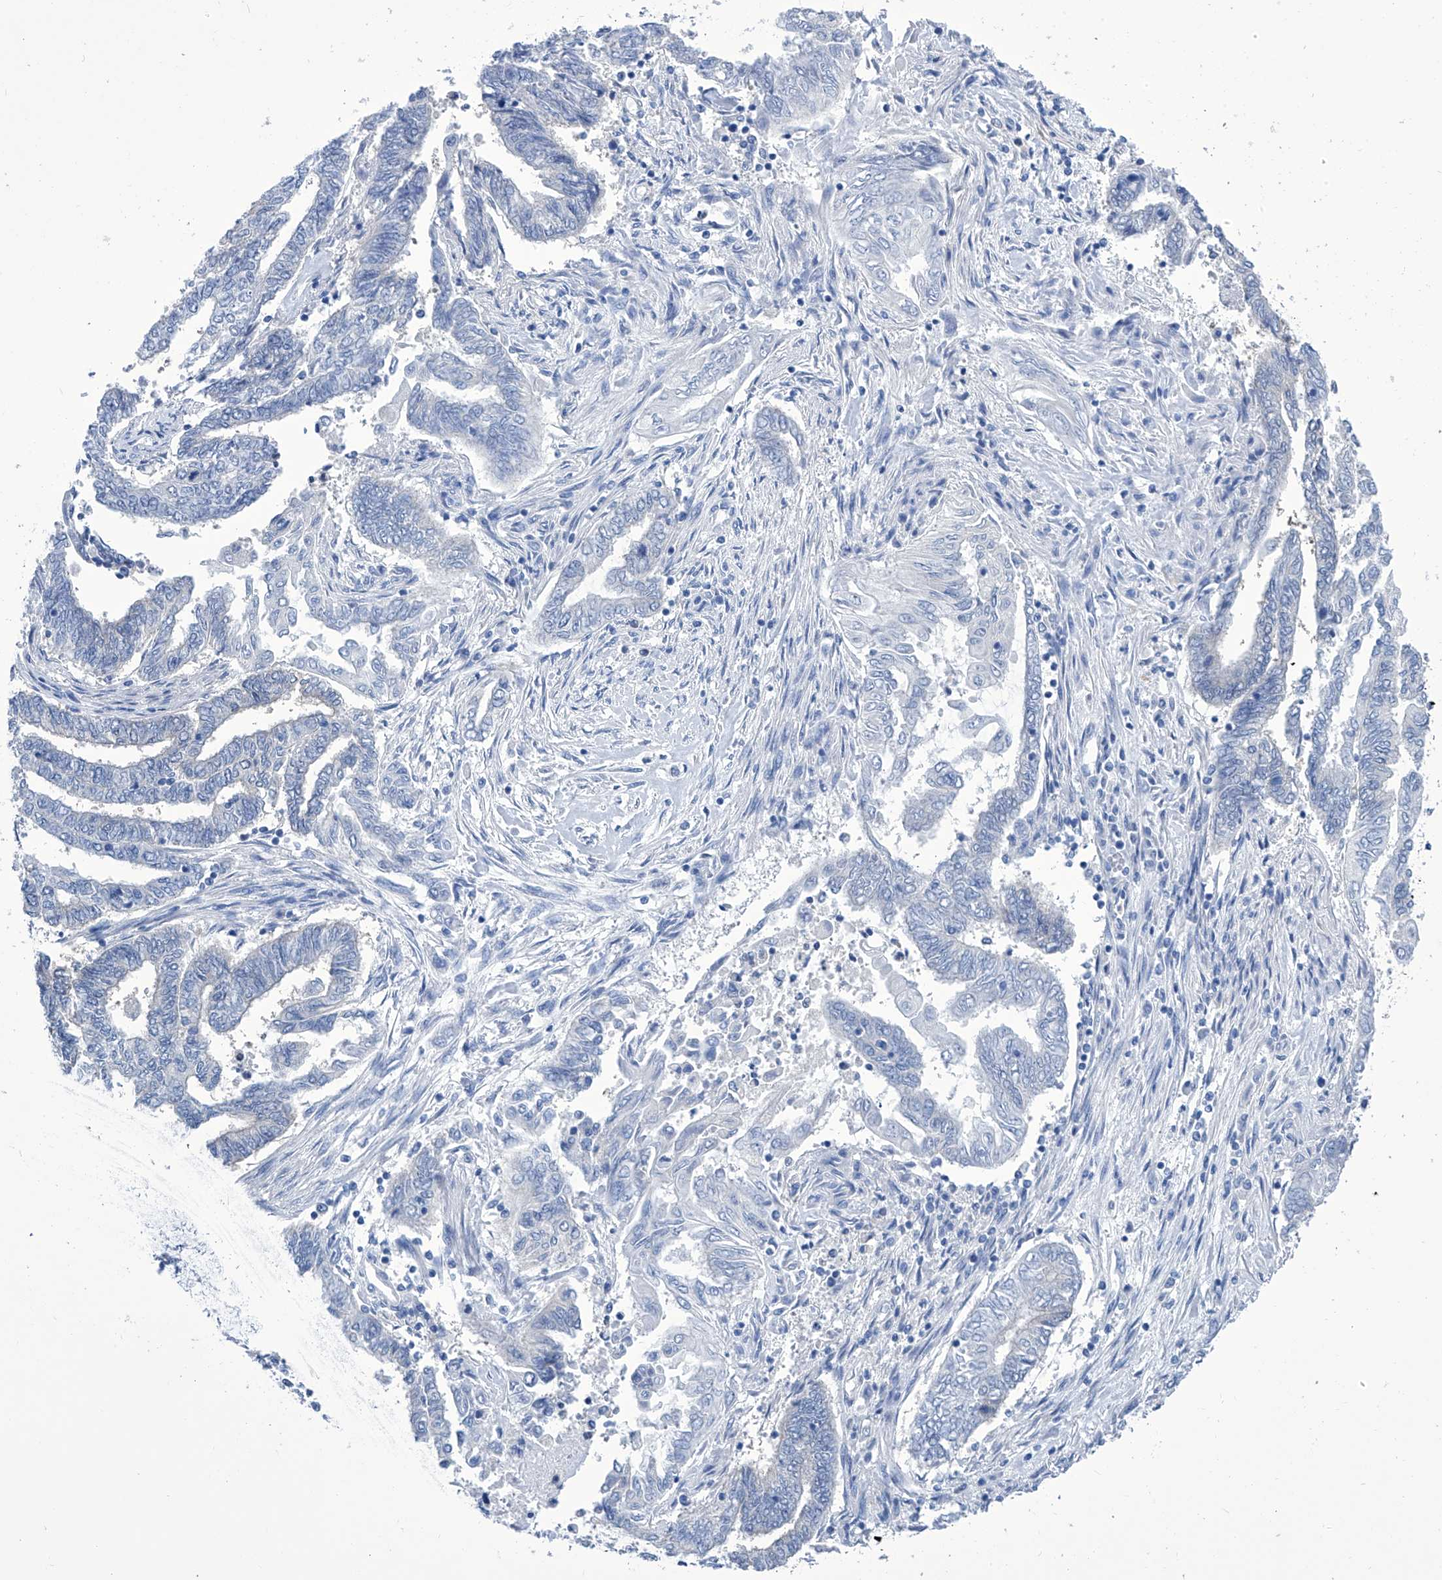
{"staining": {"intensity": "negative", "quantity": "none", "location": "none"}, "tissue": "endometrial cancer", "cell_type": "Tumor cells", "image_type": "cancer", "snomed": [{"axis": "morphology", "description": "Adenocarcinoma, NOS"}, {"axis": "topography", "description": "Uterus"}, {"axis": "topography", "description": "Endometrium"}], "caption": "This is a micrograph of IHC staining of endometrial adenocarcinoma, which shows no expression in tumor cells.", "gene": "IMPA2", "patient": {"sex": "female", "age": 70}}